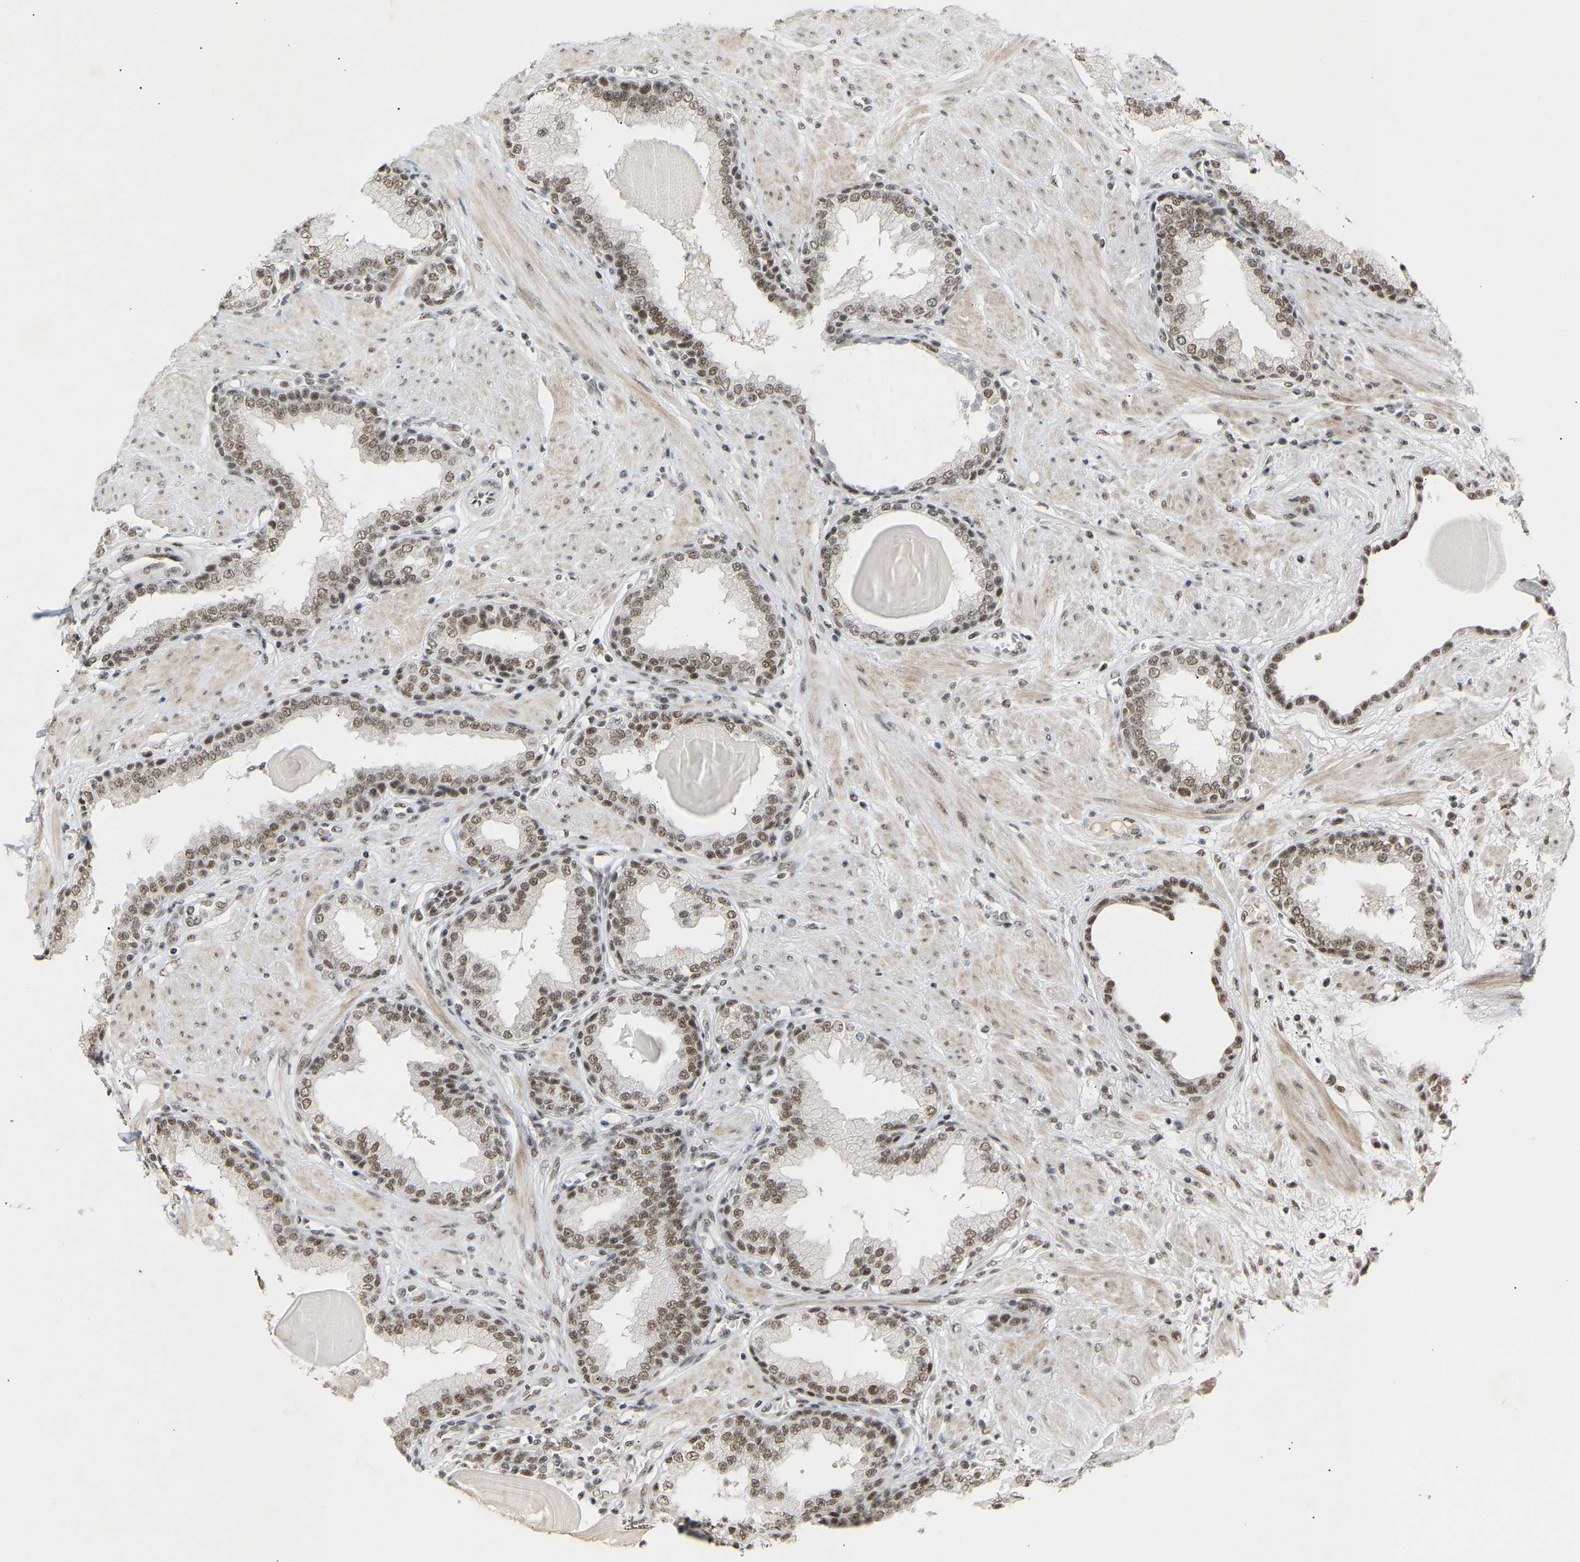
{"staining": {"intensity": "moderate", "quantity": ">75%", "location": "nuclear"}, "tissue": "prostate", "cell_type": "Glandular cells", "image_type": "normal", "snomed": [{"axis": "morphology", "description": "Normal tissue, NOS"}, {"axis": "topography", "description": "Prostate"}], "caption": "Protein expression analysis of unremarkable human prostate reveals moderate nuclear expression in approximately >75% of glandular cells.", "gene": "NELFB", "patient": {"sex": "male", "age": 51}}